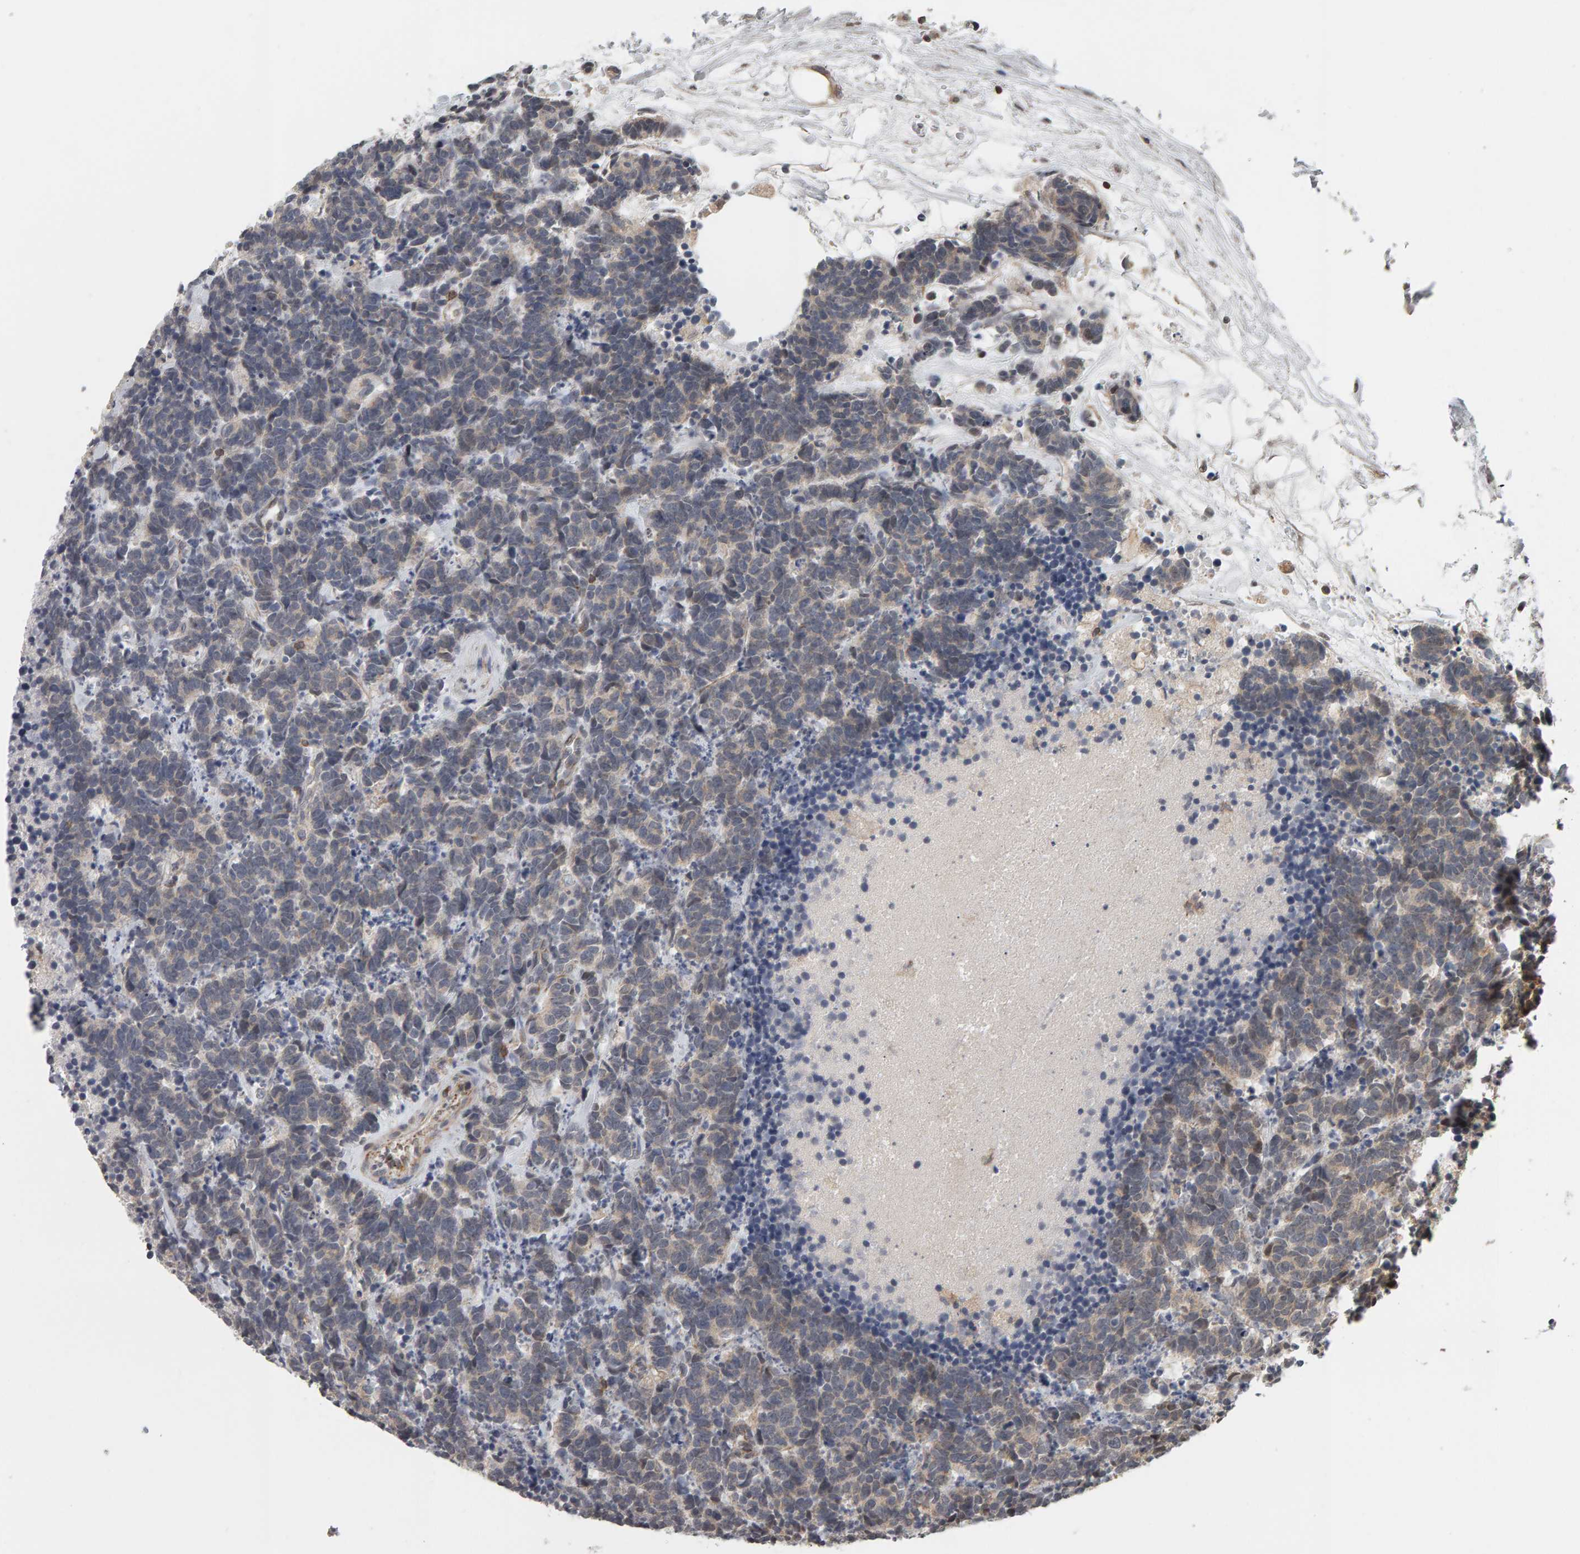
{"staining": {"intensity": "weak", "quantity": "<25%", "location": "cytoplasmic/membranous"}, "tissue": "carcinoid", "cell_type": "Tumor cells", "image_type": "cancer", "snomed": [{"axis": "morphology", "description": "Carcinoma, NOS"}, {"axis": "morphology", "description": "Carcinoid, malignant, NOS"}, {"axis": "topography", "description": "Urinary bladder"}], "caption": "This is an immunohistochemistry (IHC) histopathology image of carcinoma. There is no positivity in tumor cells.", "gene": "TEFM", "patient": {"sex": "male", "age": 57}}